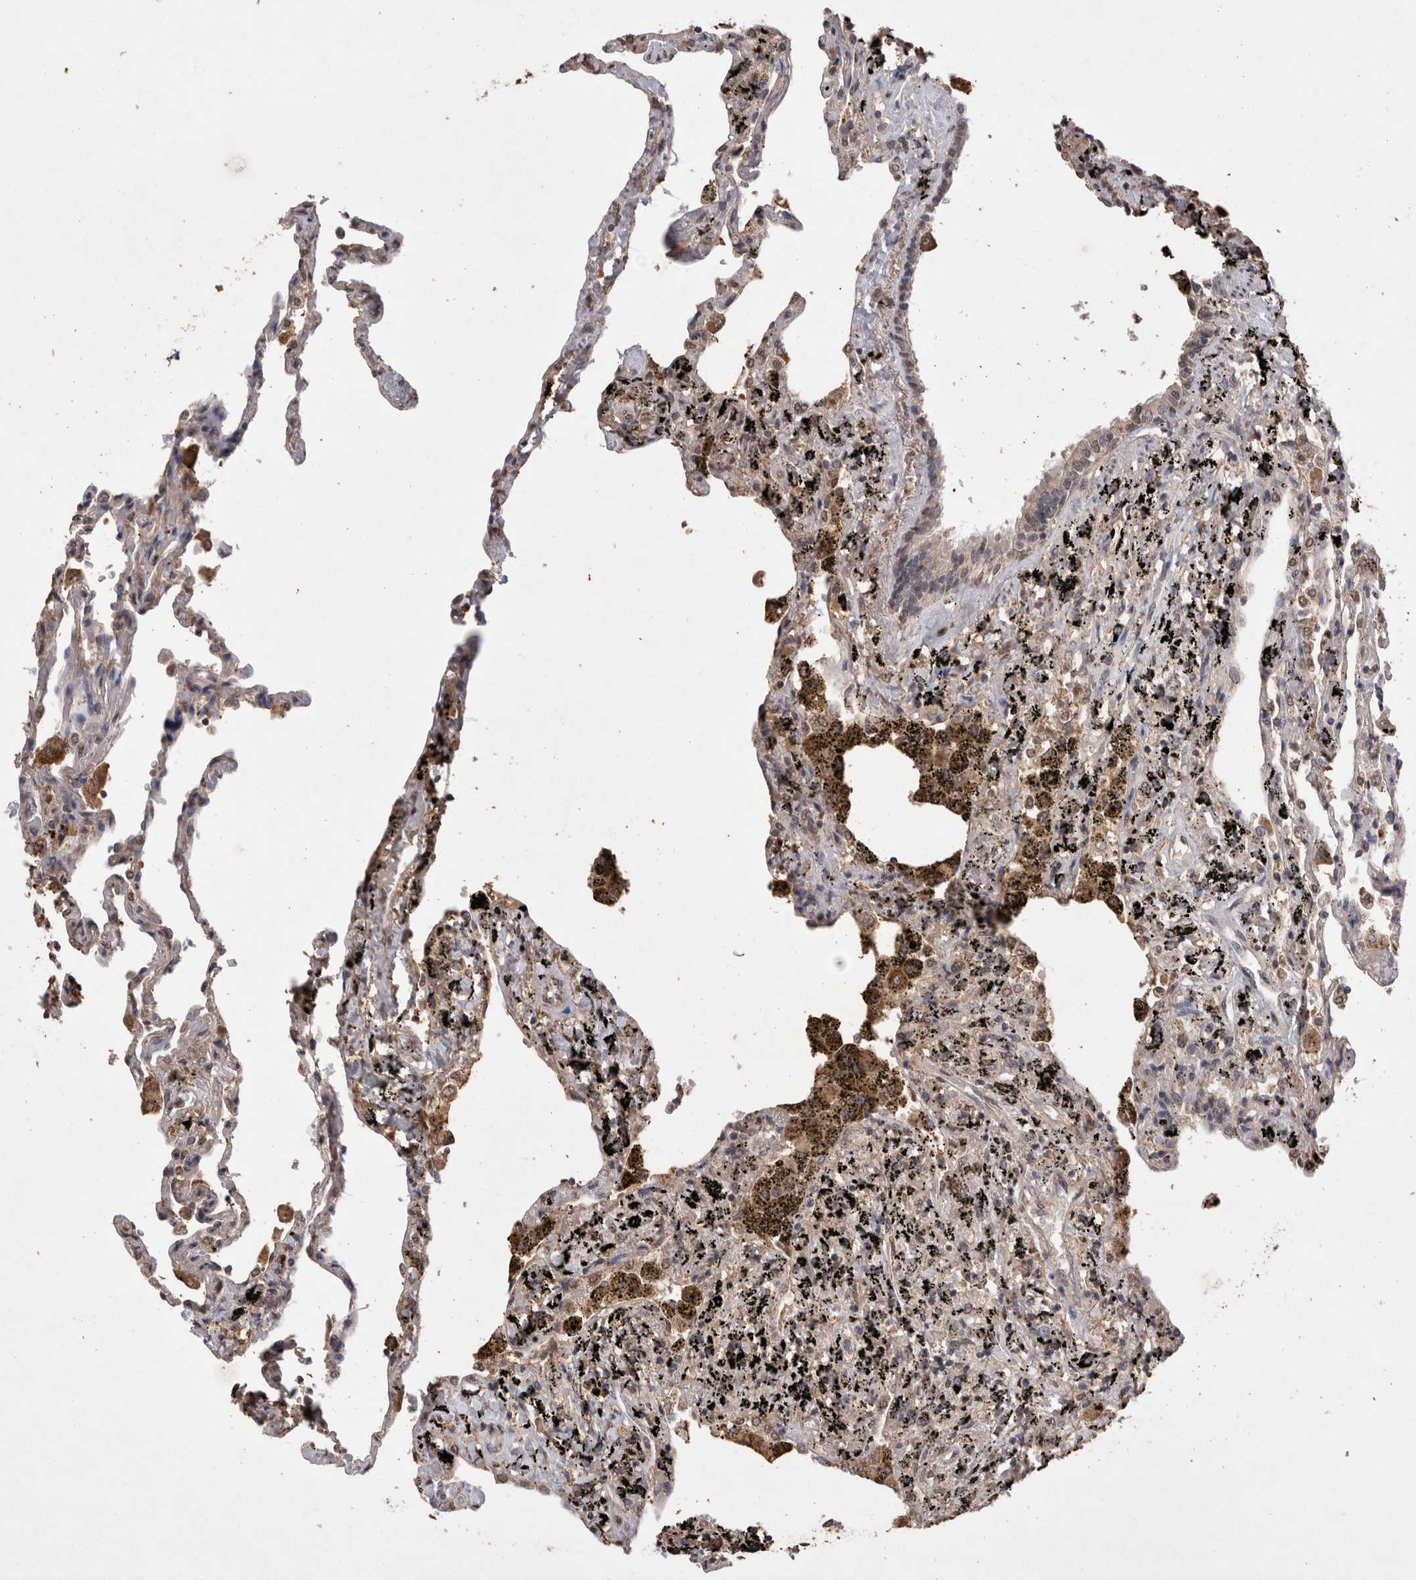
{"staining": {"intensity": "weak", "quantity": "25%-75%", "location": "cytoplasmic/membranous,nuclear"}, "tissue": "lung", "cell_type": "Alveolar cells", "image_type": "normal", "snomed": [{"axis": "morphology", "description": "Normal tissue, NOS"}, {"axis": "topography", "description": "Lung"}], "caption": "The image exhibits immunohistochemical staining of benign lung. There is weak cytoplasmic/membranous,nuclear staining is present in approximately 25%-75% of alveolar cells. (IHC, brightfield microscopy, high magnification).", "gene": "GRK5", "patient": {"sex": "male", "age": 59}}